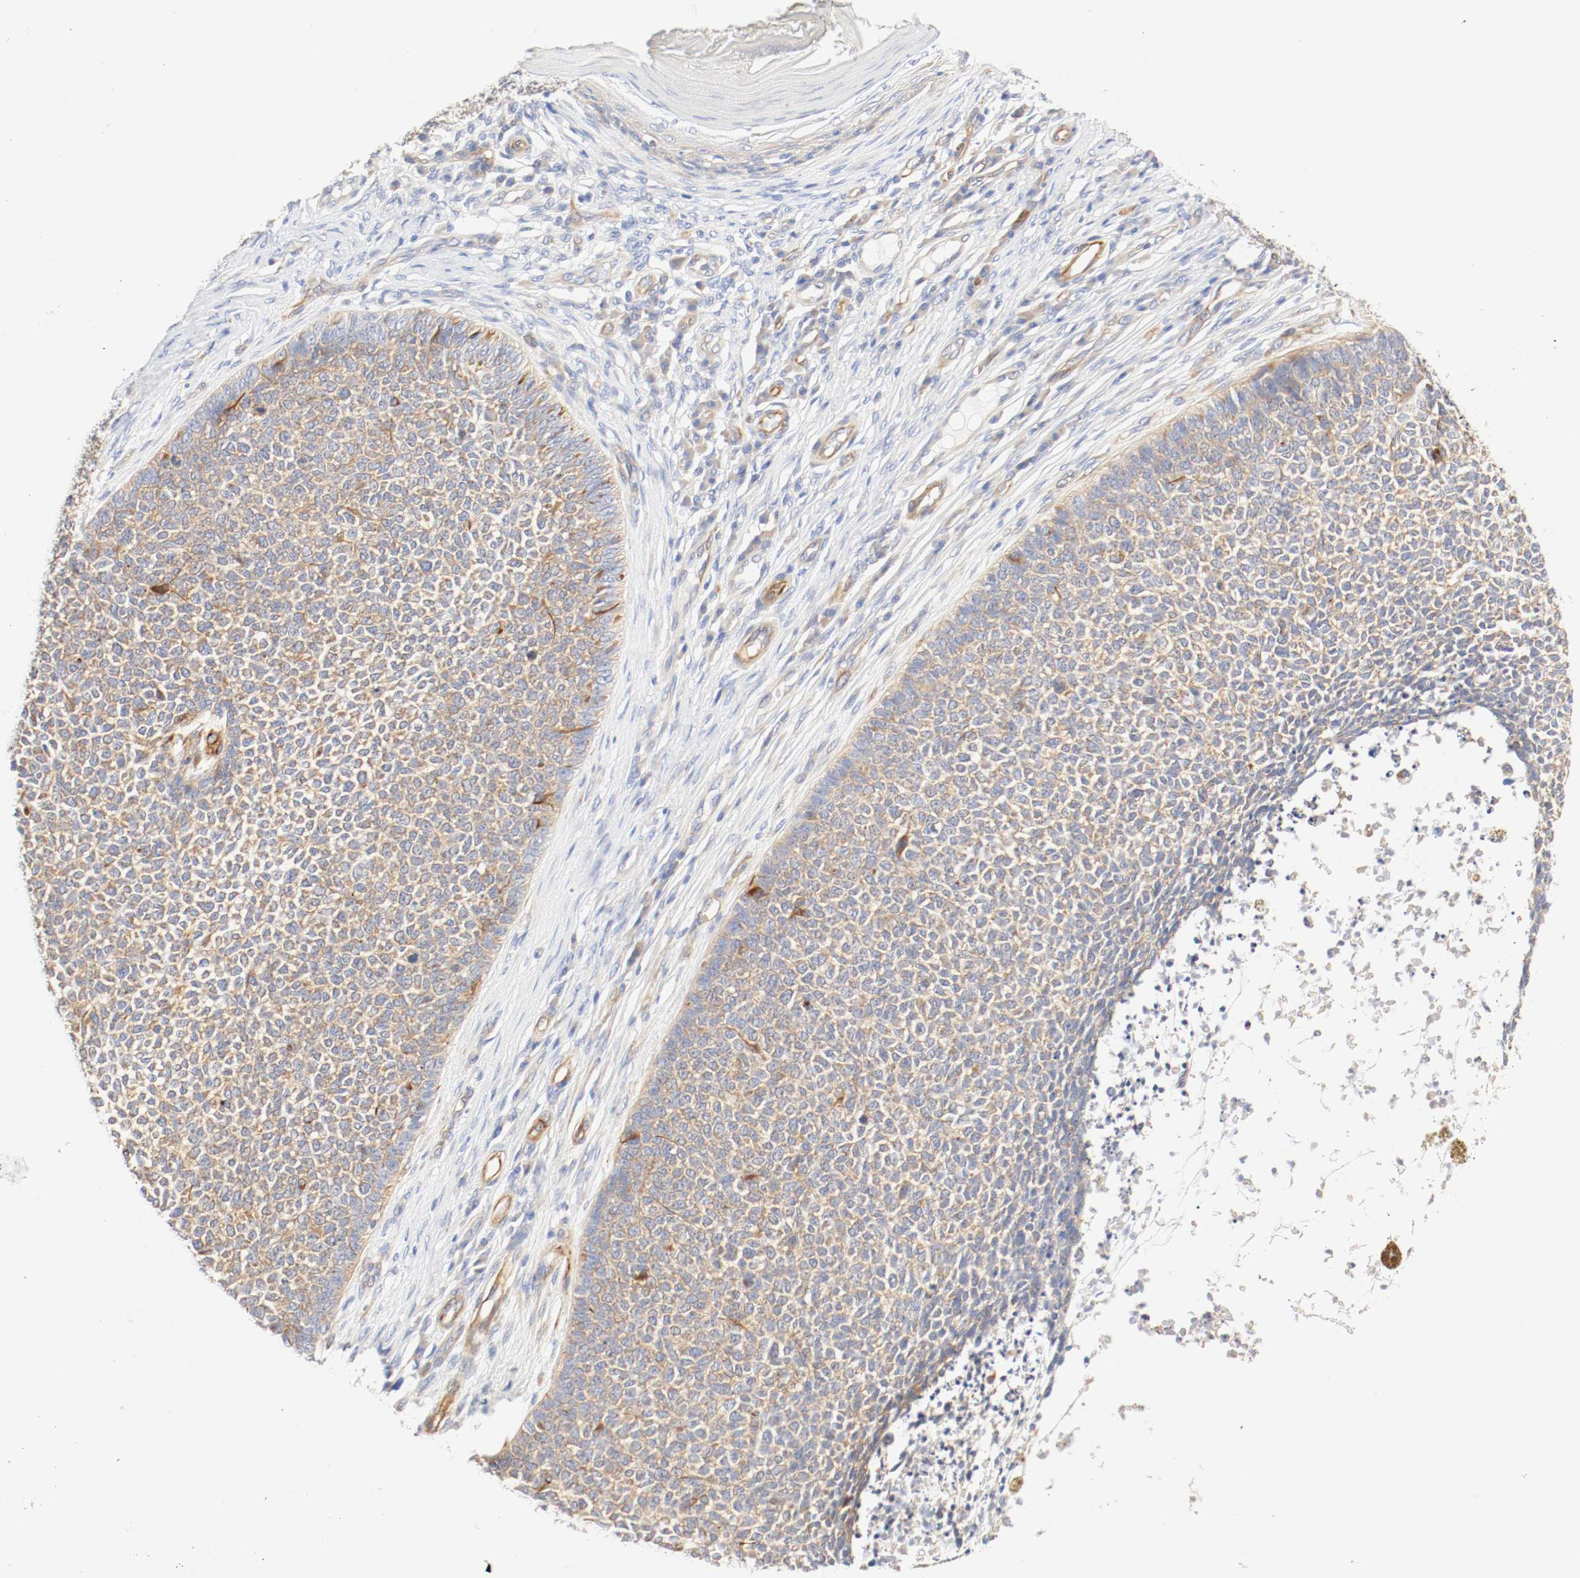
{"staining": {"intensity": "moderate", "quantity": ">75%", "location": "cytoplasmic/membranous"}, "tissue": "skin cancer", "cell_type": "Tumor cells", "image_type": "cancer", "snomed": [{"axis": "morphology", "description": "Basal cell carcinoma"}, {"axis": "topography", "description": "Skin"}], "caption": "Human skin cancer stained with a brown dye displays moderate cytoplasmic/membranous positive positivity in approximately >75% of tumor cells.", "gene": "GIT1", "patient": {"sex": "female", "age": 84}}